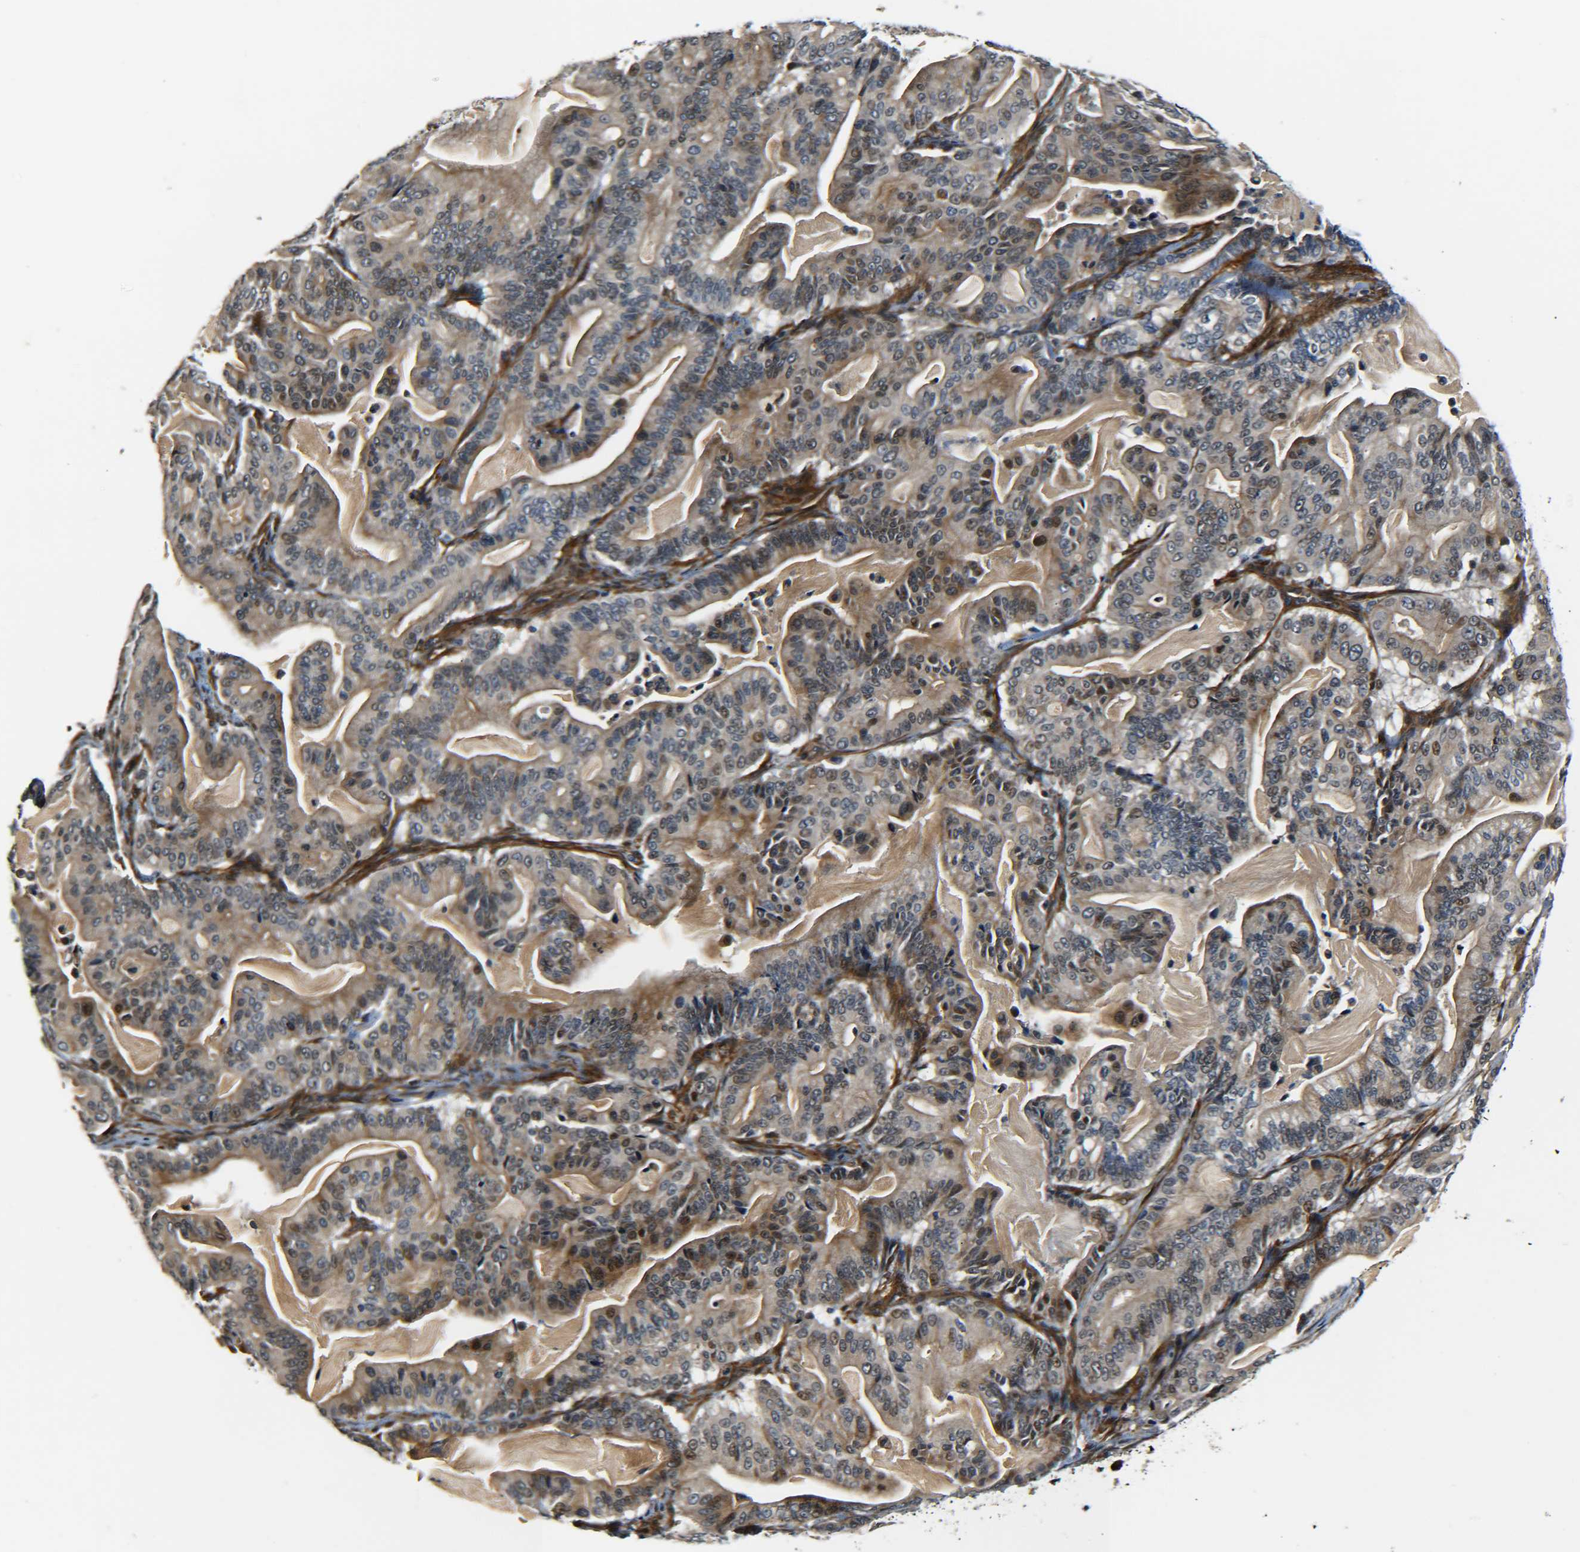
{"staining": {"intensity": "moderate", "quantity": ">75%", "location": "cytoplasmic/membranous,nuclear"}, "tissue": "pancreatic cancer", "cell_type": "Tumor cells", "image_type": "cancer", "snomed": [{"axis": "morphology", "description": "Adenocarcinoma, NOS"}, {"axis": "topography", "description": "Pancreas"}], "caption": "Protein expression analysis of pancreatic cancer (adenocarcinoma) displays moderate cytoplasmic/membranous and nuclear expression in approximately >75% of tumor cells.", "gene": "MEIS1", "patient": {"sex": "male", "age": 63}}